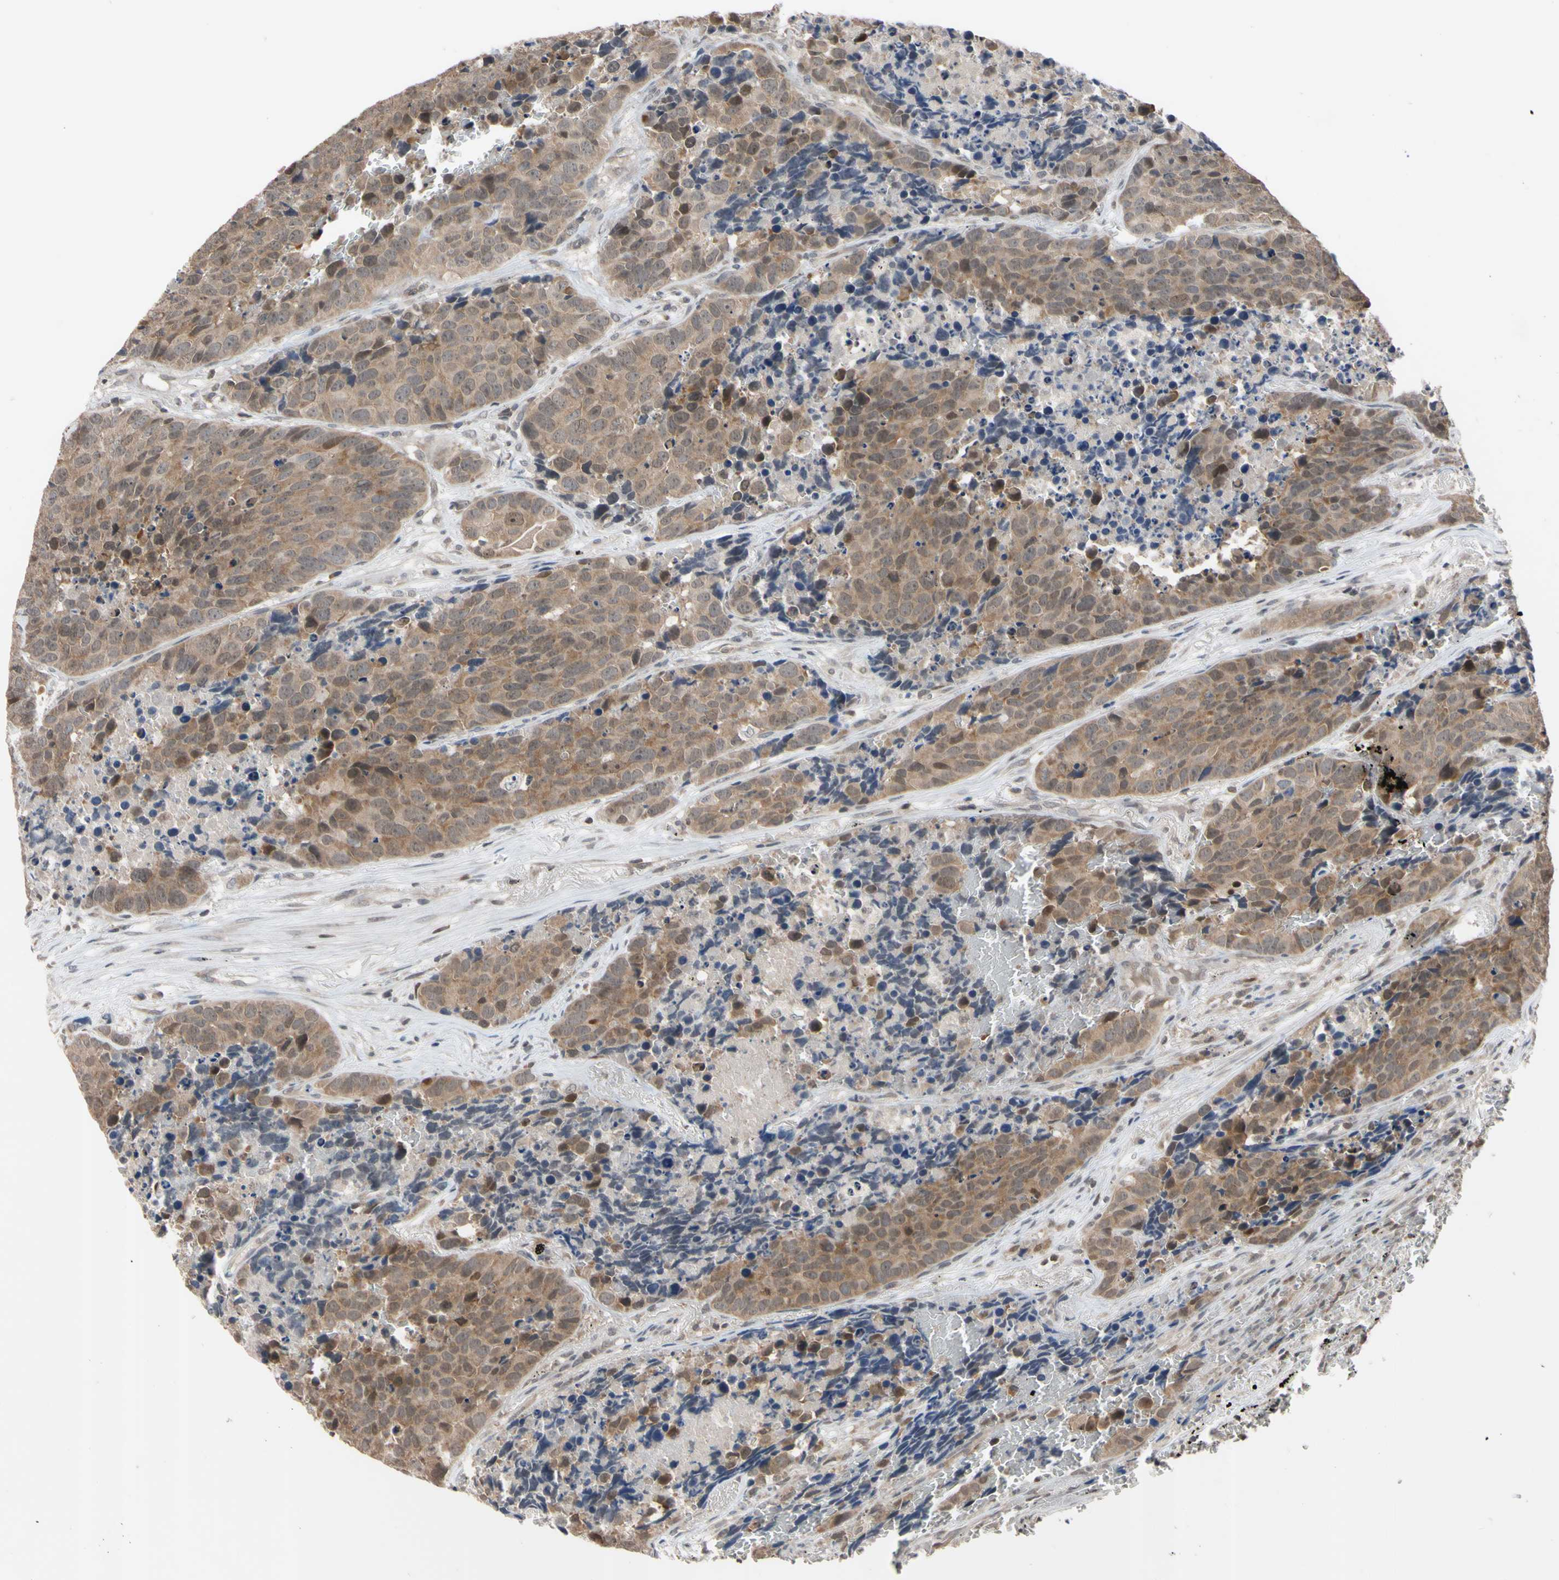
{"staining": {"intensity": "weak", "quantity": ">75%", "location": "cytoplasmic/membranous"}, "tissue": "carcinoid", "cell_type": "Tumor cells", "image_type": "cancer", "snomed": [{"axis": "morphology", "description": "Carcinoid, malignant, NOS"}, {"axis": "topography", "description": "Lung"}], "caption": "This histopathology image reveals immunohistochemistry (IHC) staining of carcinoid, with low weak cytoplasmic/membranous expression in approximately >75% of tumor cells.", "gene": "UBE2I", "patient": {"sex": "male", "age": 60}}